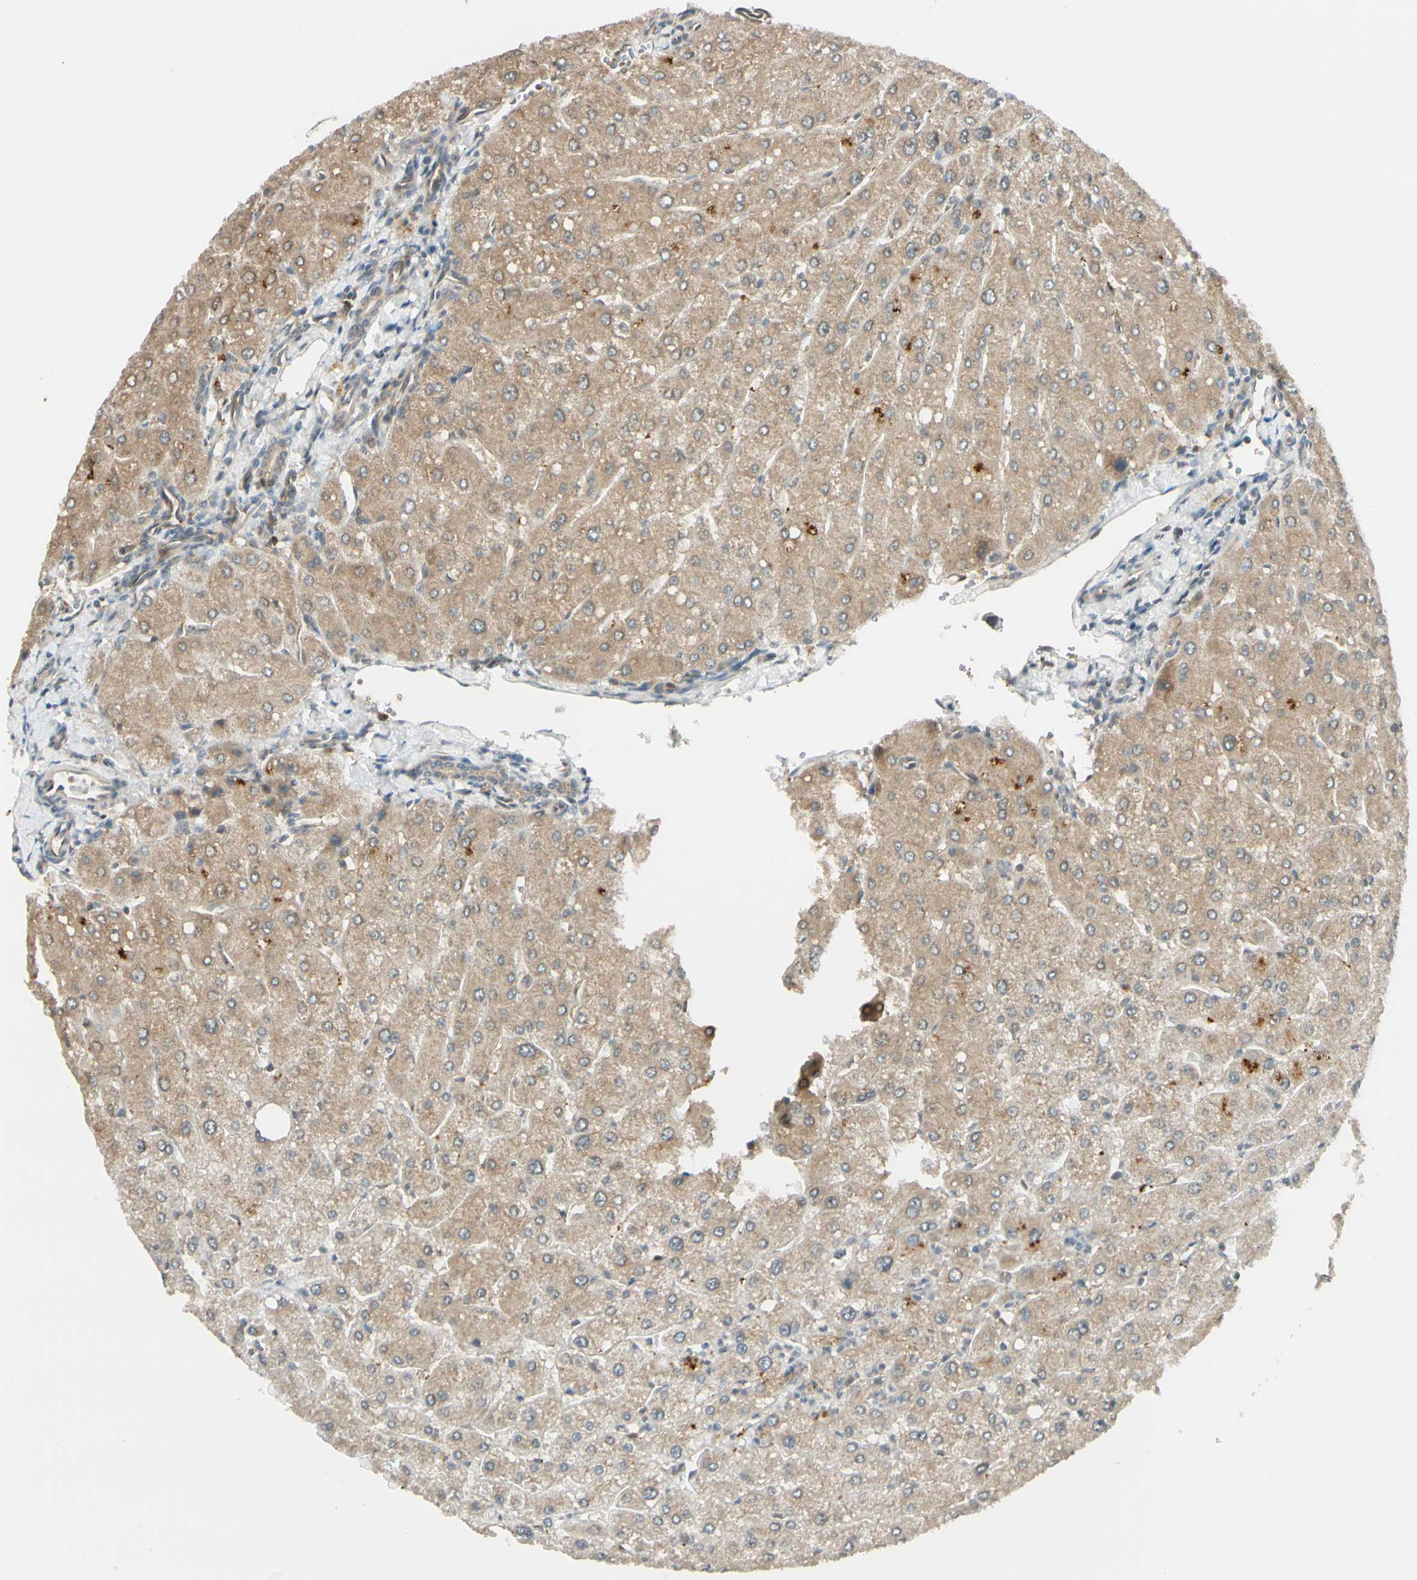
{"staining": {"intensity": "weak", "quantity": "25%-75%", "location": "cytoplasmic/membranous"}, "tissue": "liver", "cell_type": "Cholangiocytes", "image_type": "normal", "snomed": [{"axis": "morphology", "description": "Normal tissue, NOS"}, {"axis": "topography", "description": "Liver"}], "caption": "About 25%-75% of cholangiocytes in benign human liver demonstrate weak cytoplasmic/membranous protein staining as visualized by brown immunohistochemical staining.", "gene": "FGF10", "patient": {"sex": "male", "age": 55}}